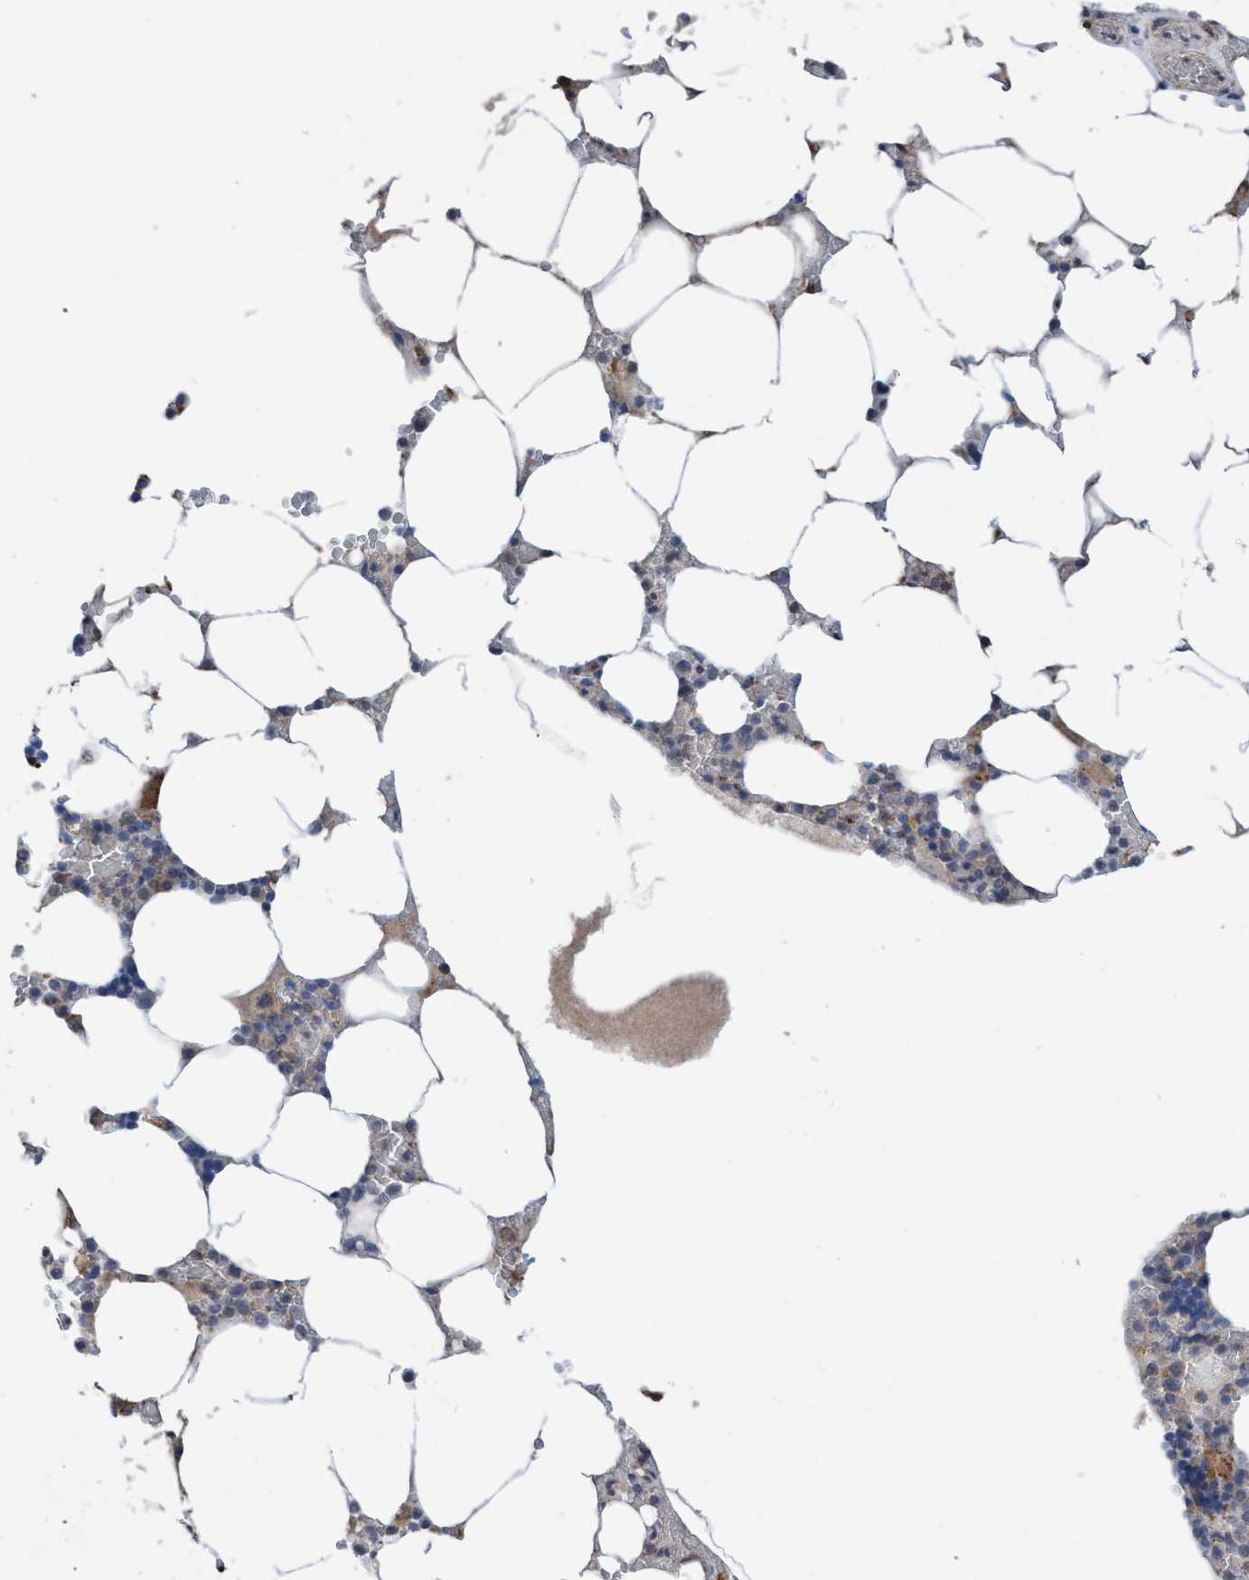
{"staining": {"intensity": "negative", "quantity": "none", "location": "none"}, "tissue": "bone marrow", "cell_type": "Hematopoietic cells", "image_type": "normal", "snomed": [{"axis": "morphology", "description": "Normal tissue, NOS"}, {"axis": "topography", "description": "Bone marrow"}], "caption": "An image of bone marrow stained for a protein demonstrates no brown staining in hematopoietic cells.", "gene": "GLOD4", "patient": {"sex": "male", "age": 70}}